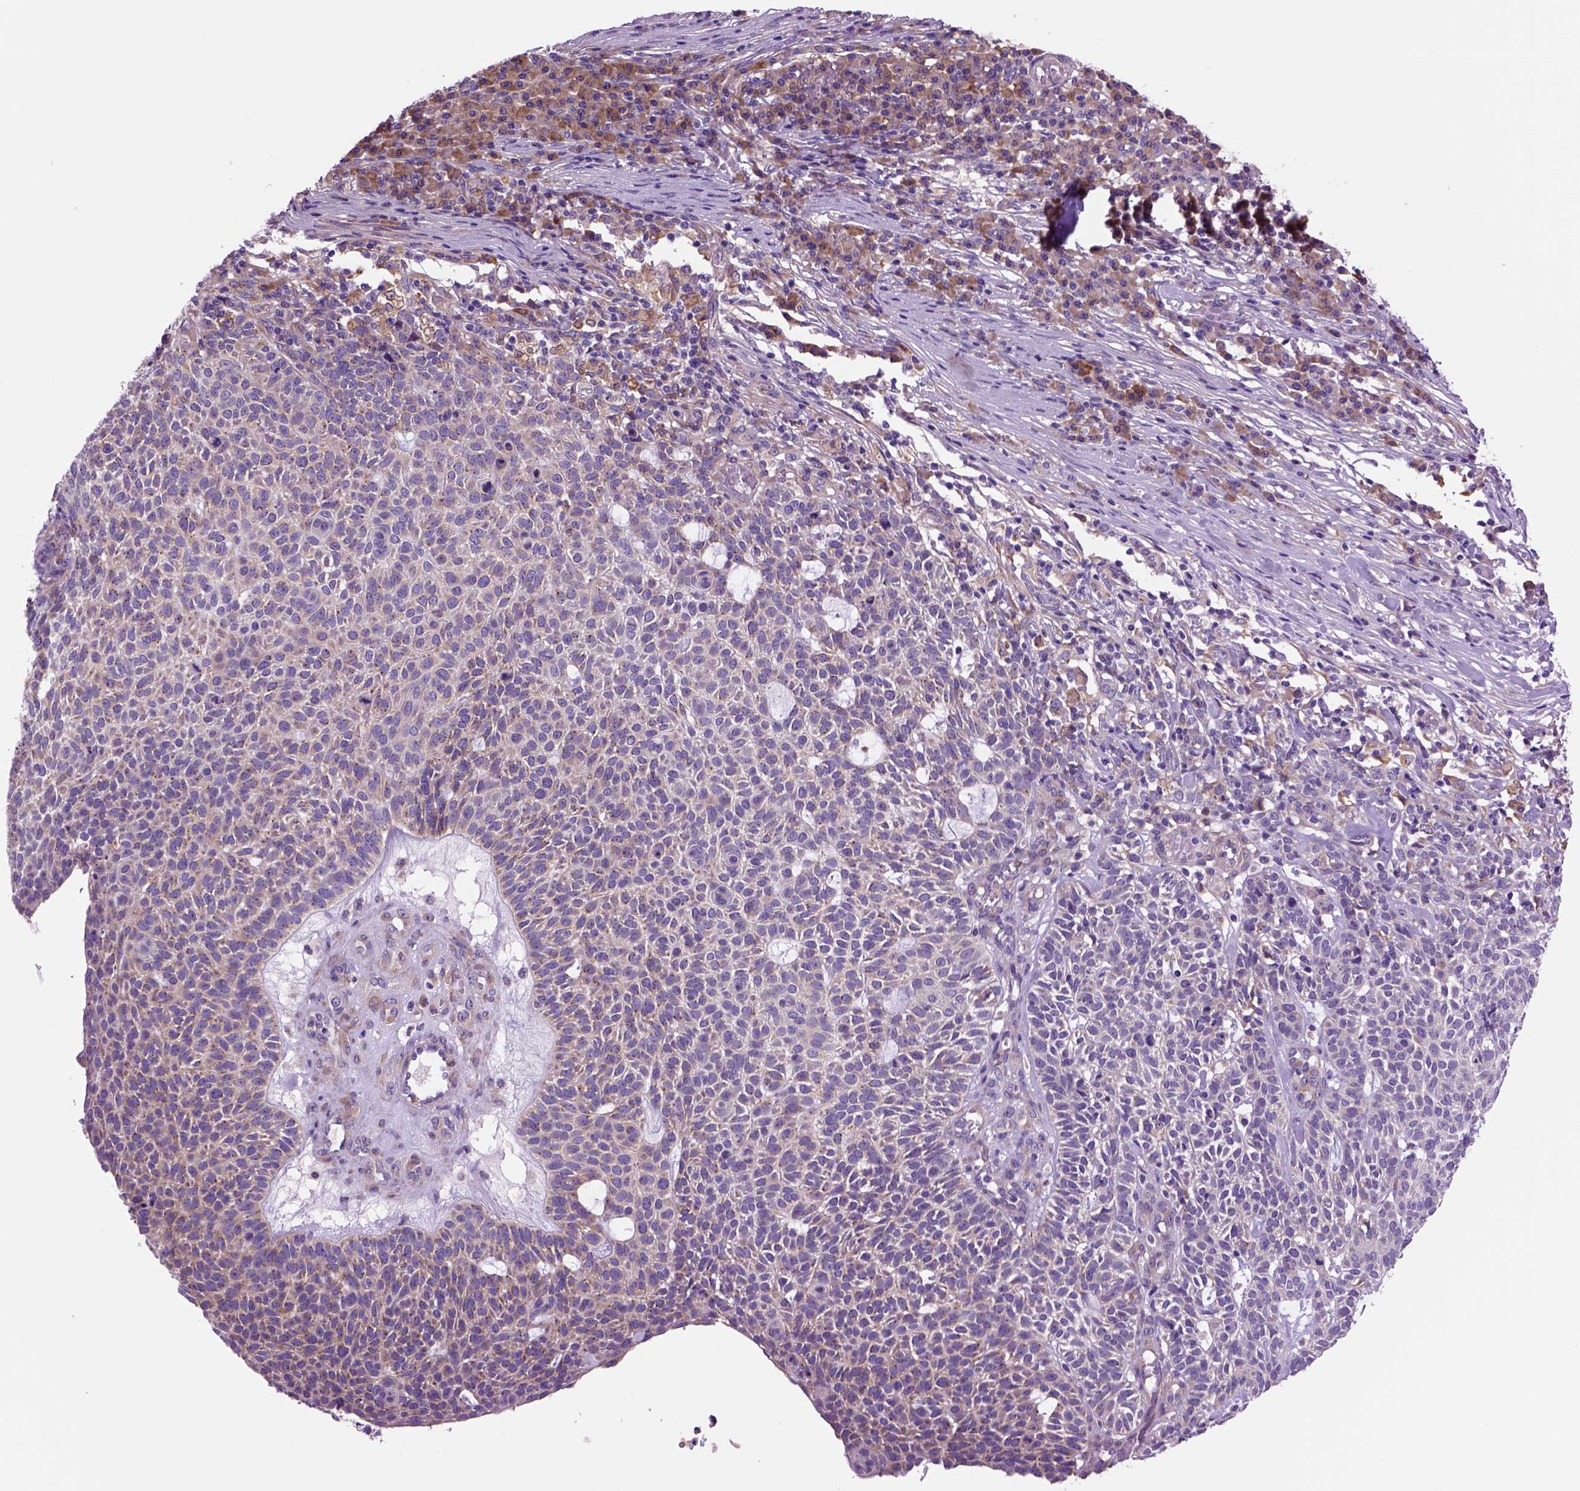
{"staining": {"intensity": "negative", "quantity": "none", "location": "none"}, "tissue": "skin cancer", "cell_type": "Tumor cells", "image_type": "cancer", "snomed": [{"axis": "morphology", "description": "Squamous cell carcinoma, NOS"}, {"axis": "topography", "description": "Skin"}], "caption": "This is a image of immunohistochemistry (IHC) staining of skin squamous cell carcinoma, which shows no positivity in tumor cells.", "gene": "PIAS3", "patient": {"sex": "female", "age": 90}}